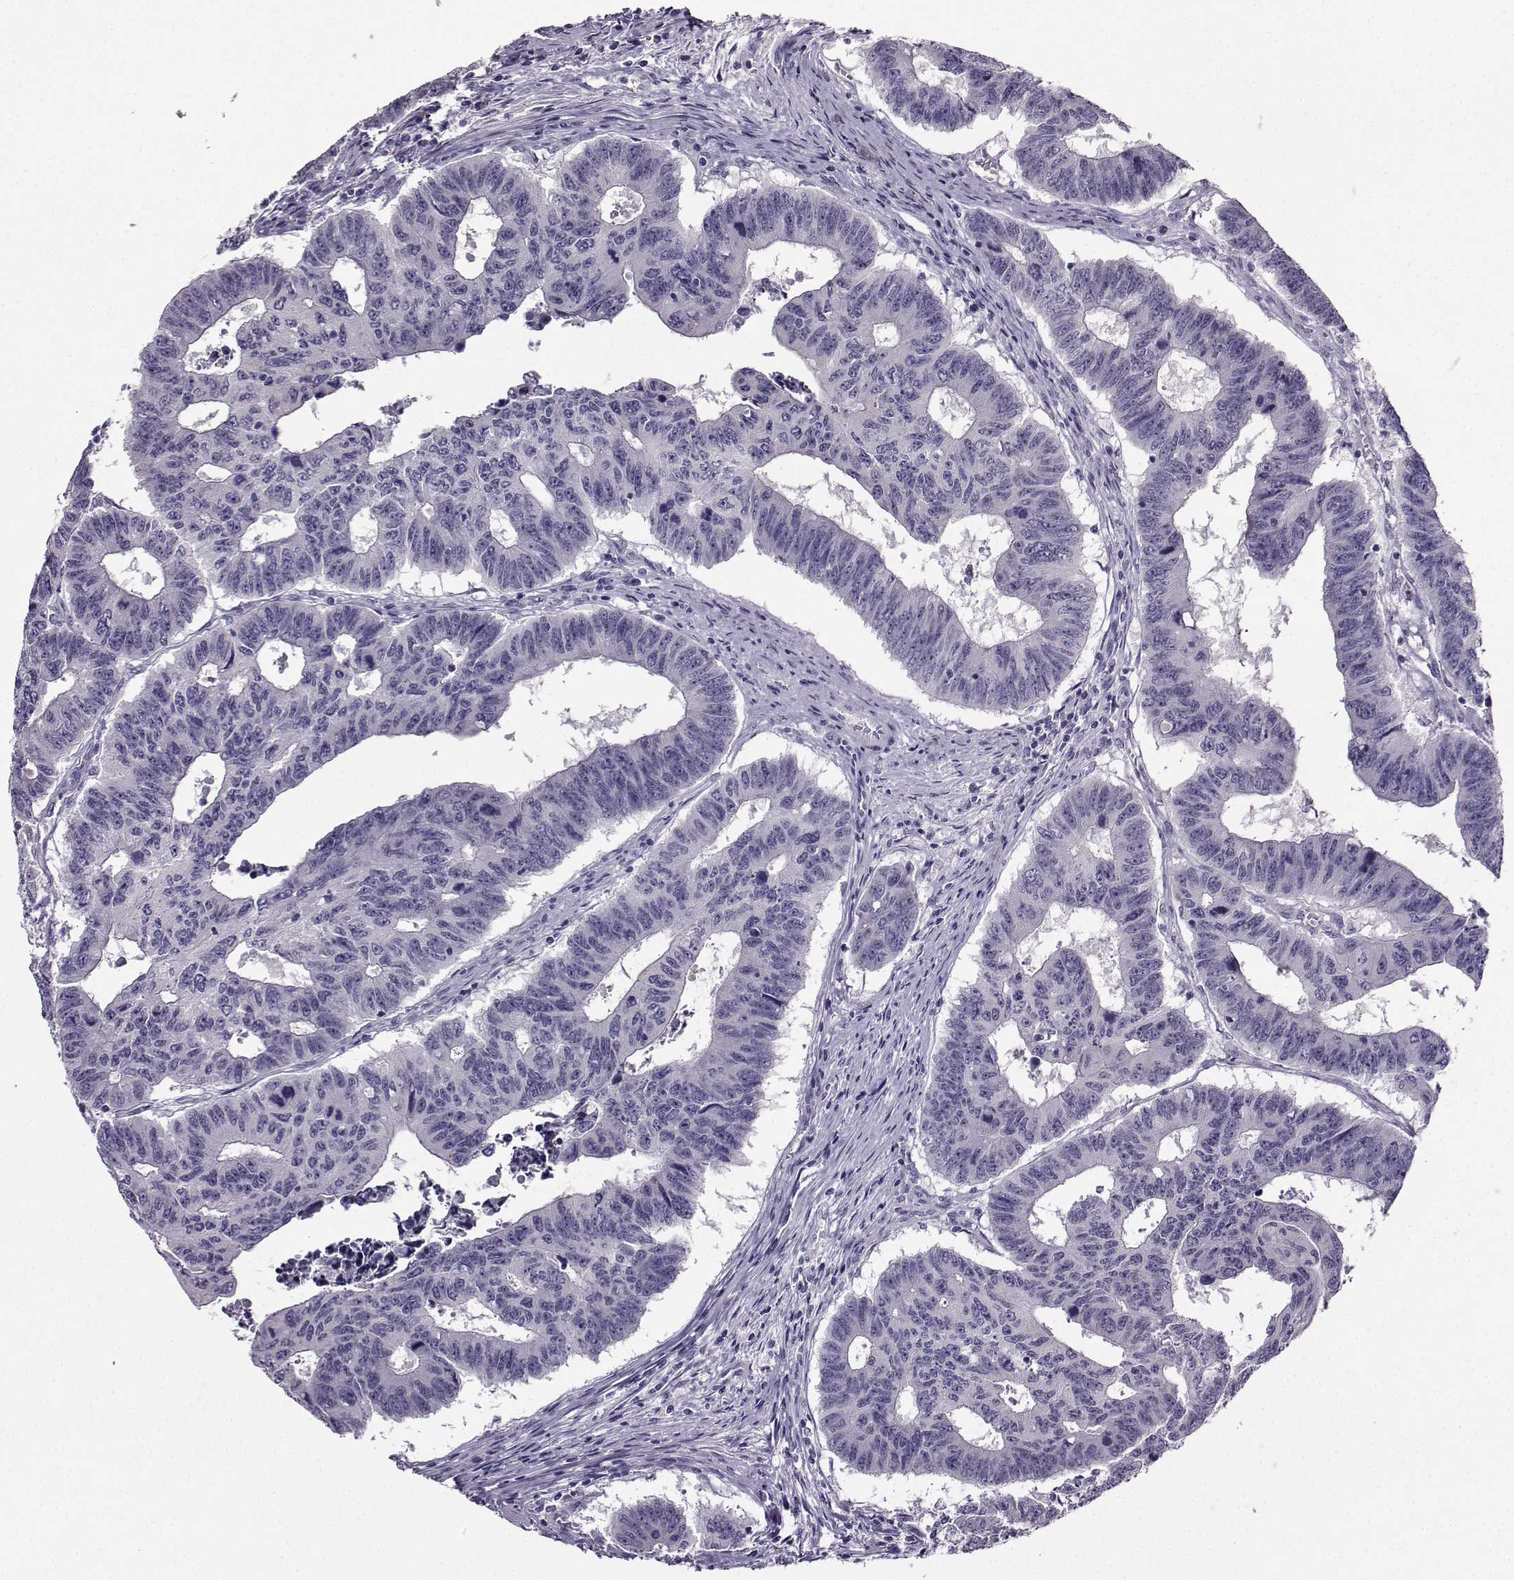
{"staining": {"intensity": "negative", "quantity": "none", "location": "none"}, "tissue": "colorectal cancer", "cell_type": "Tumor cells", "image_type": "cancer", "snomed": [{"axis": "morphology", "description": "Adenocarcinoma, NOS"}, {"axis": "topography", "description": "Appendix"}, {"axis": "topography", "description": "Colon"}, {"axis": "topography", "description": "Cecum"}, {"axis": "topography", "description": "Colon asc"}], "caption": "The immunohistochemistry image has no significant expression in tumor cells of adenocarcinoma (colorectal) tissue.", "gene": "LIN28A", "patient": {"sex": "female", "age": 85}}